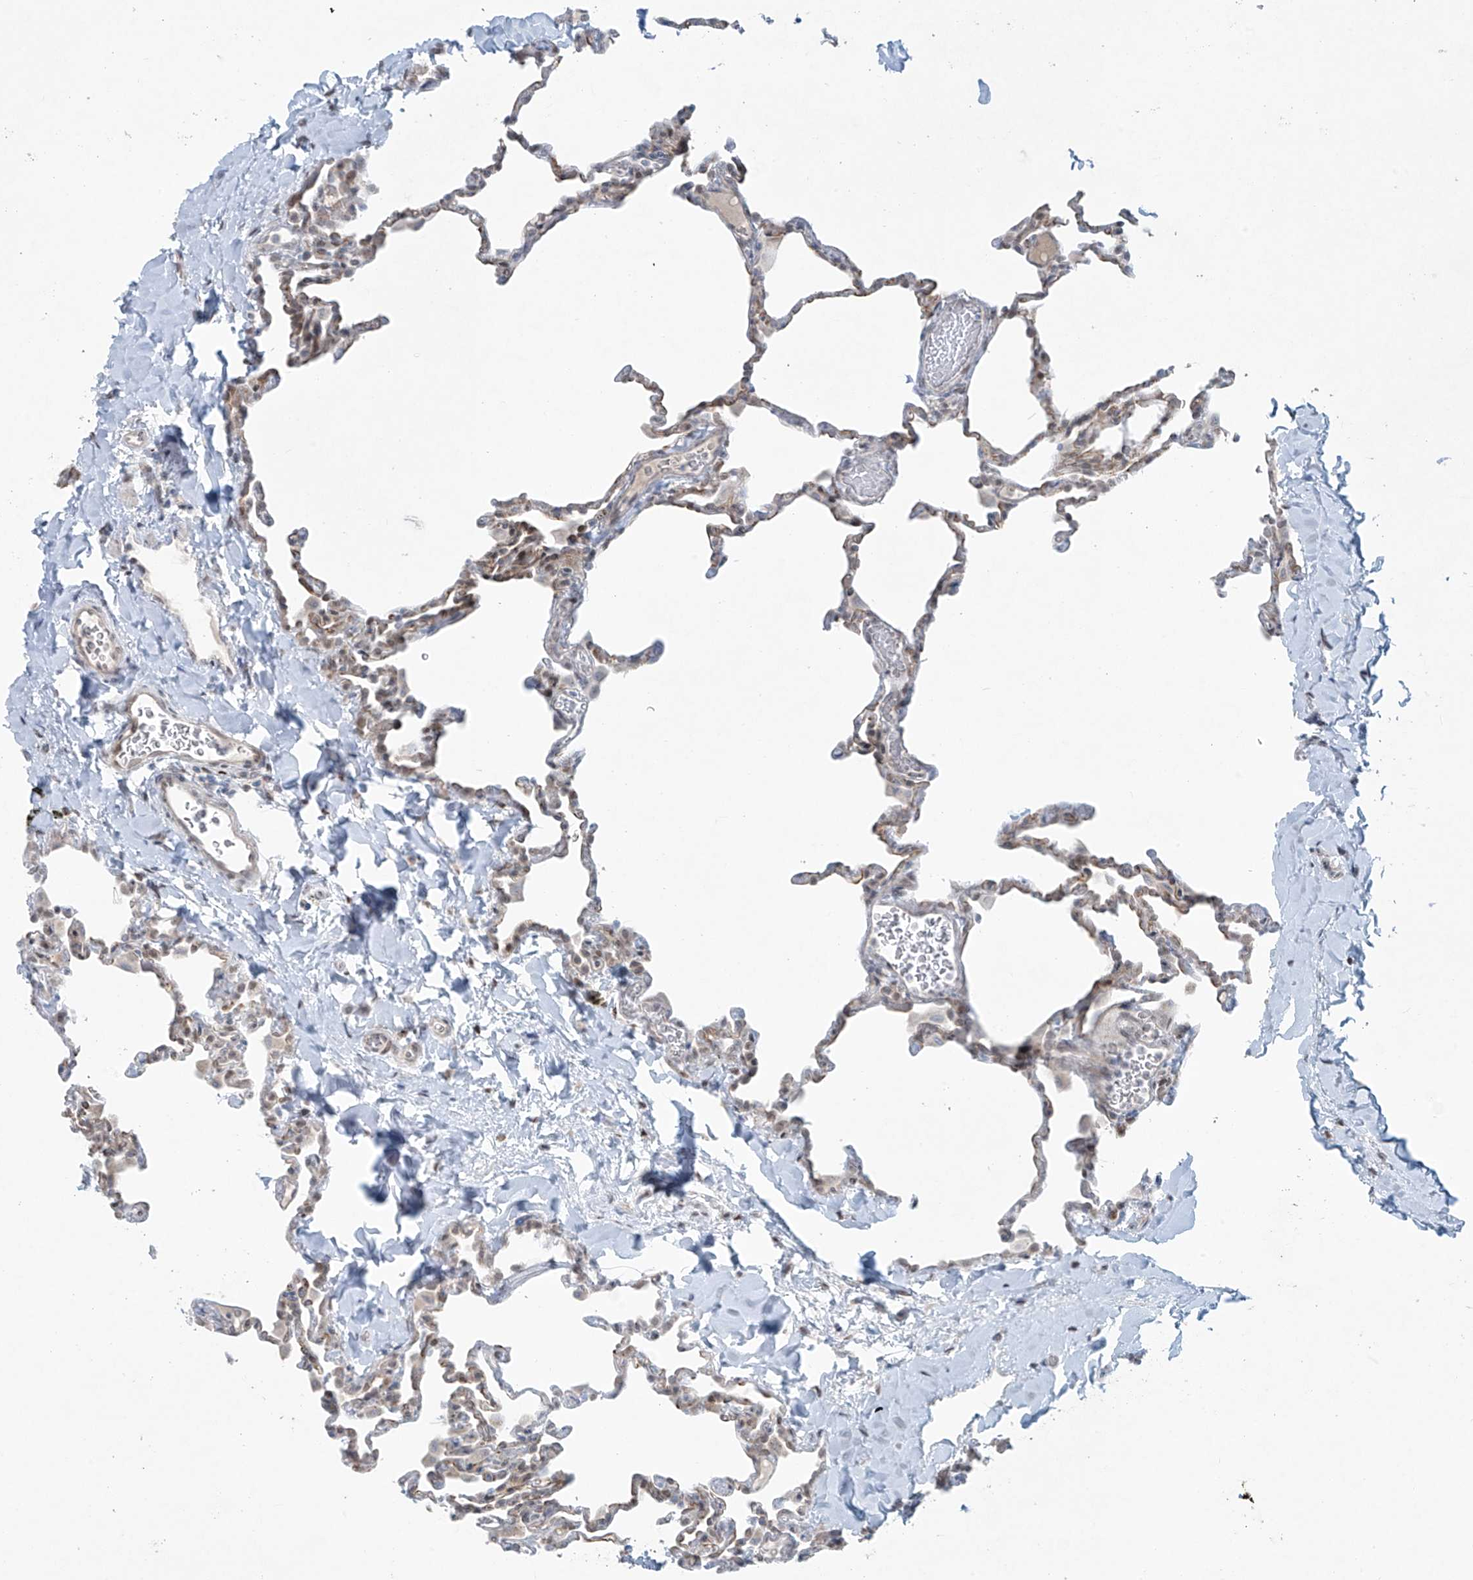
{"staining": {"intensity": "weak", "quantity": "25%-75%", "location": "cytoplasmic/membranous"}, "tissue": "lung", "cell_type": "Alveolar cells", "image_type": "normal", "snomed": [{"axis": "morphology", "description": "Normal tissue, NOS"}, {"axis": "topography", "description": "Lung"}], "caption": "DAB (3,3'-diaminobenzidine) immunohistochemical staining of benign human lung displays weak cytoplasmic/membranous protein positivity in approximately 25%-75% of alveolar cells. (Stains: DAB (3,3'-diaminobenzidine) in brown, nuclei in blue, Microscopy: brightfield microscopy at high magnification).", "gene": "PPAT", "patient": {"sex": "male", "age": 20}}